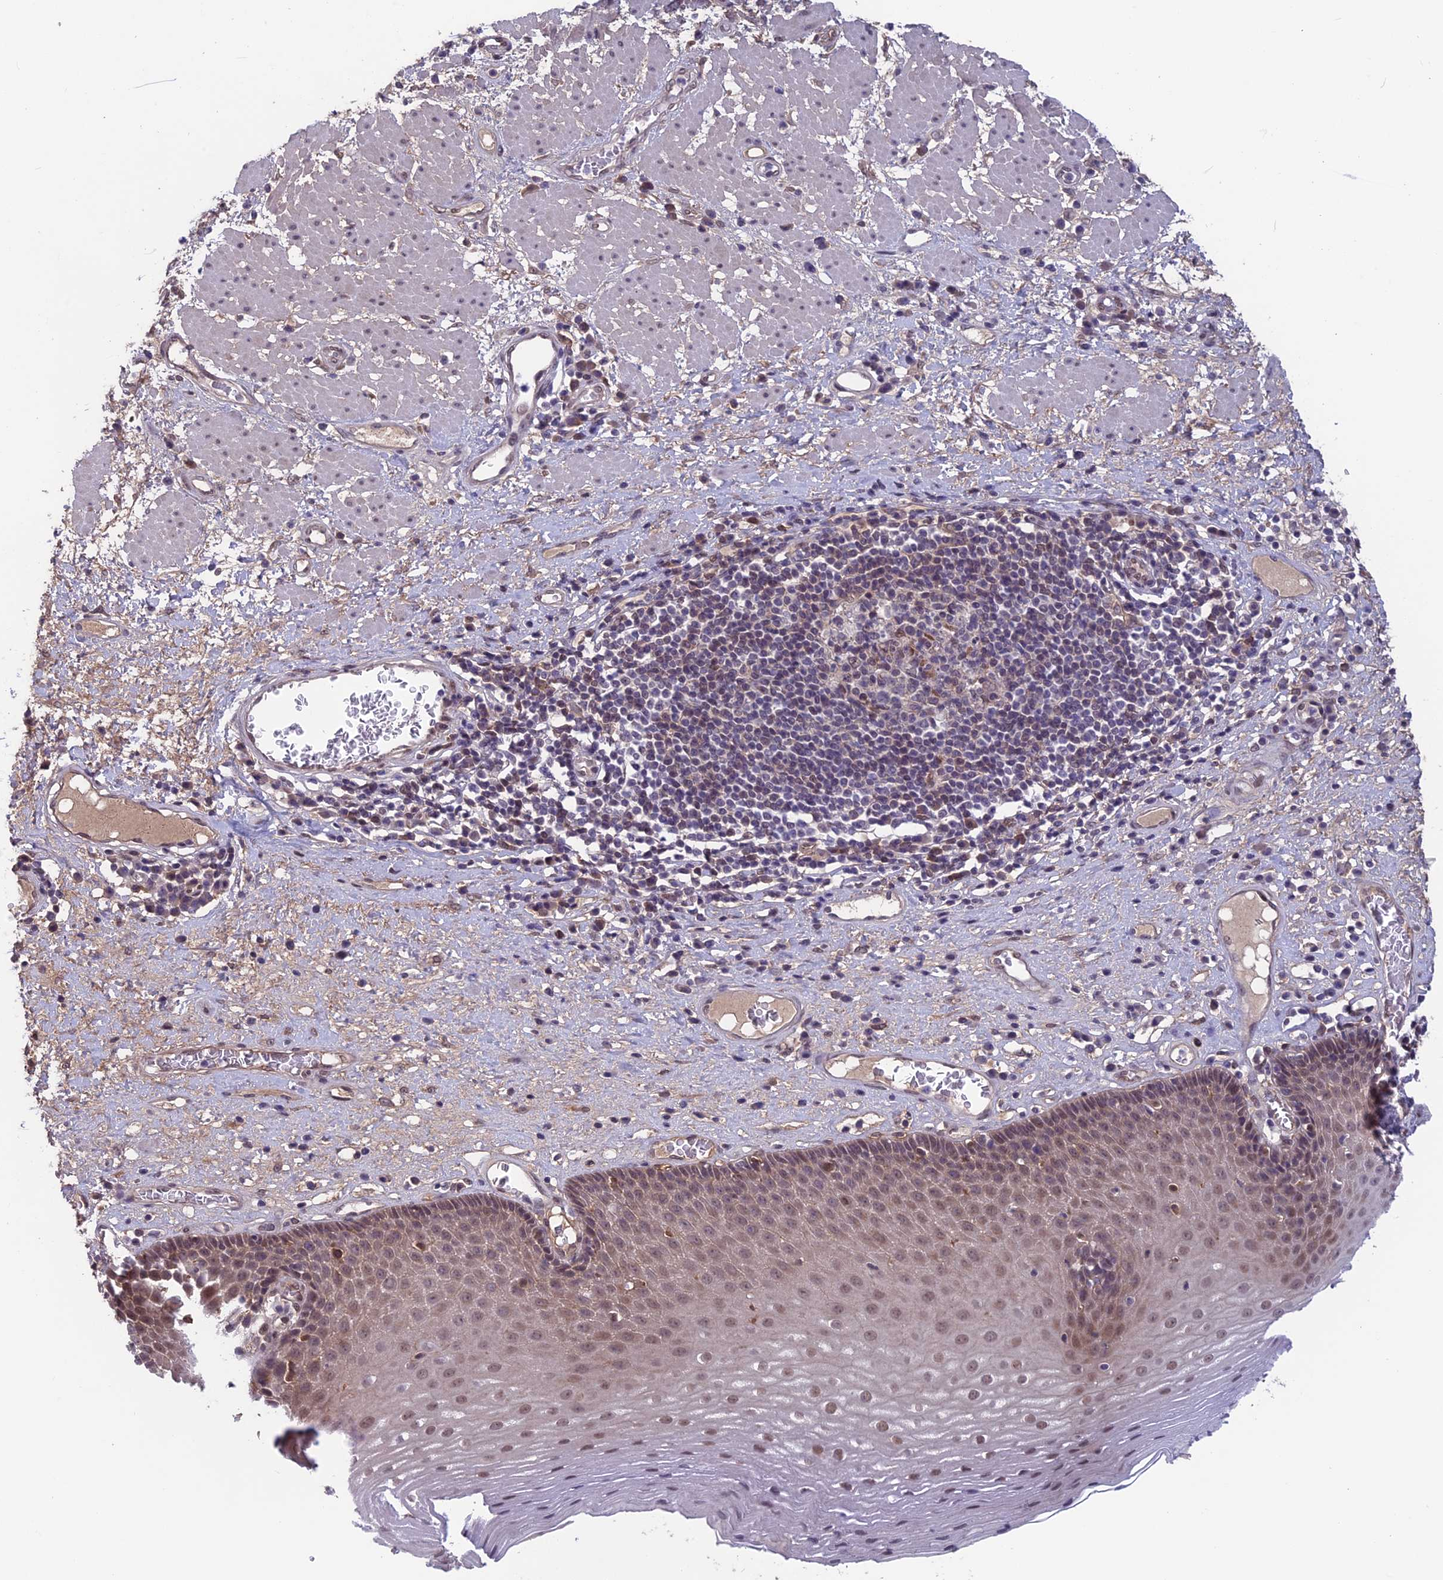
{"staining": {"intensity": "moderate", "quantity": "25%-75%", "location": "cytoplasmic/membranous,nuclear"}, "tissue": "esophagus", "cell_type": "Squamous epithelial cells", "image_type": "normal", "snomed": [{"axis": "morphology", "description": "Normal tissue, NOS"}, {"axis": "morphology", "description": "Adenocarcinoma, NOS"}, {"axis": "topography", "description": "Esophagus"}], "caption": "A brown stain shows moderate cytoplasmic/membranous,nuclear staining of a protein in squamous epithelial cells of unremarkable esophagus.", "gene": "FKBPL", "patient": {"sex": "male", "age": 62}}